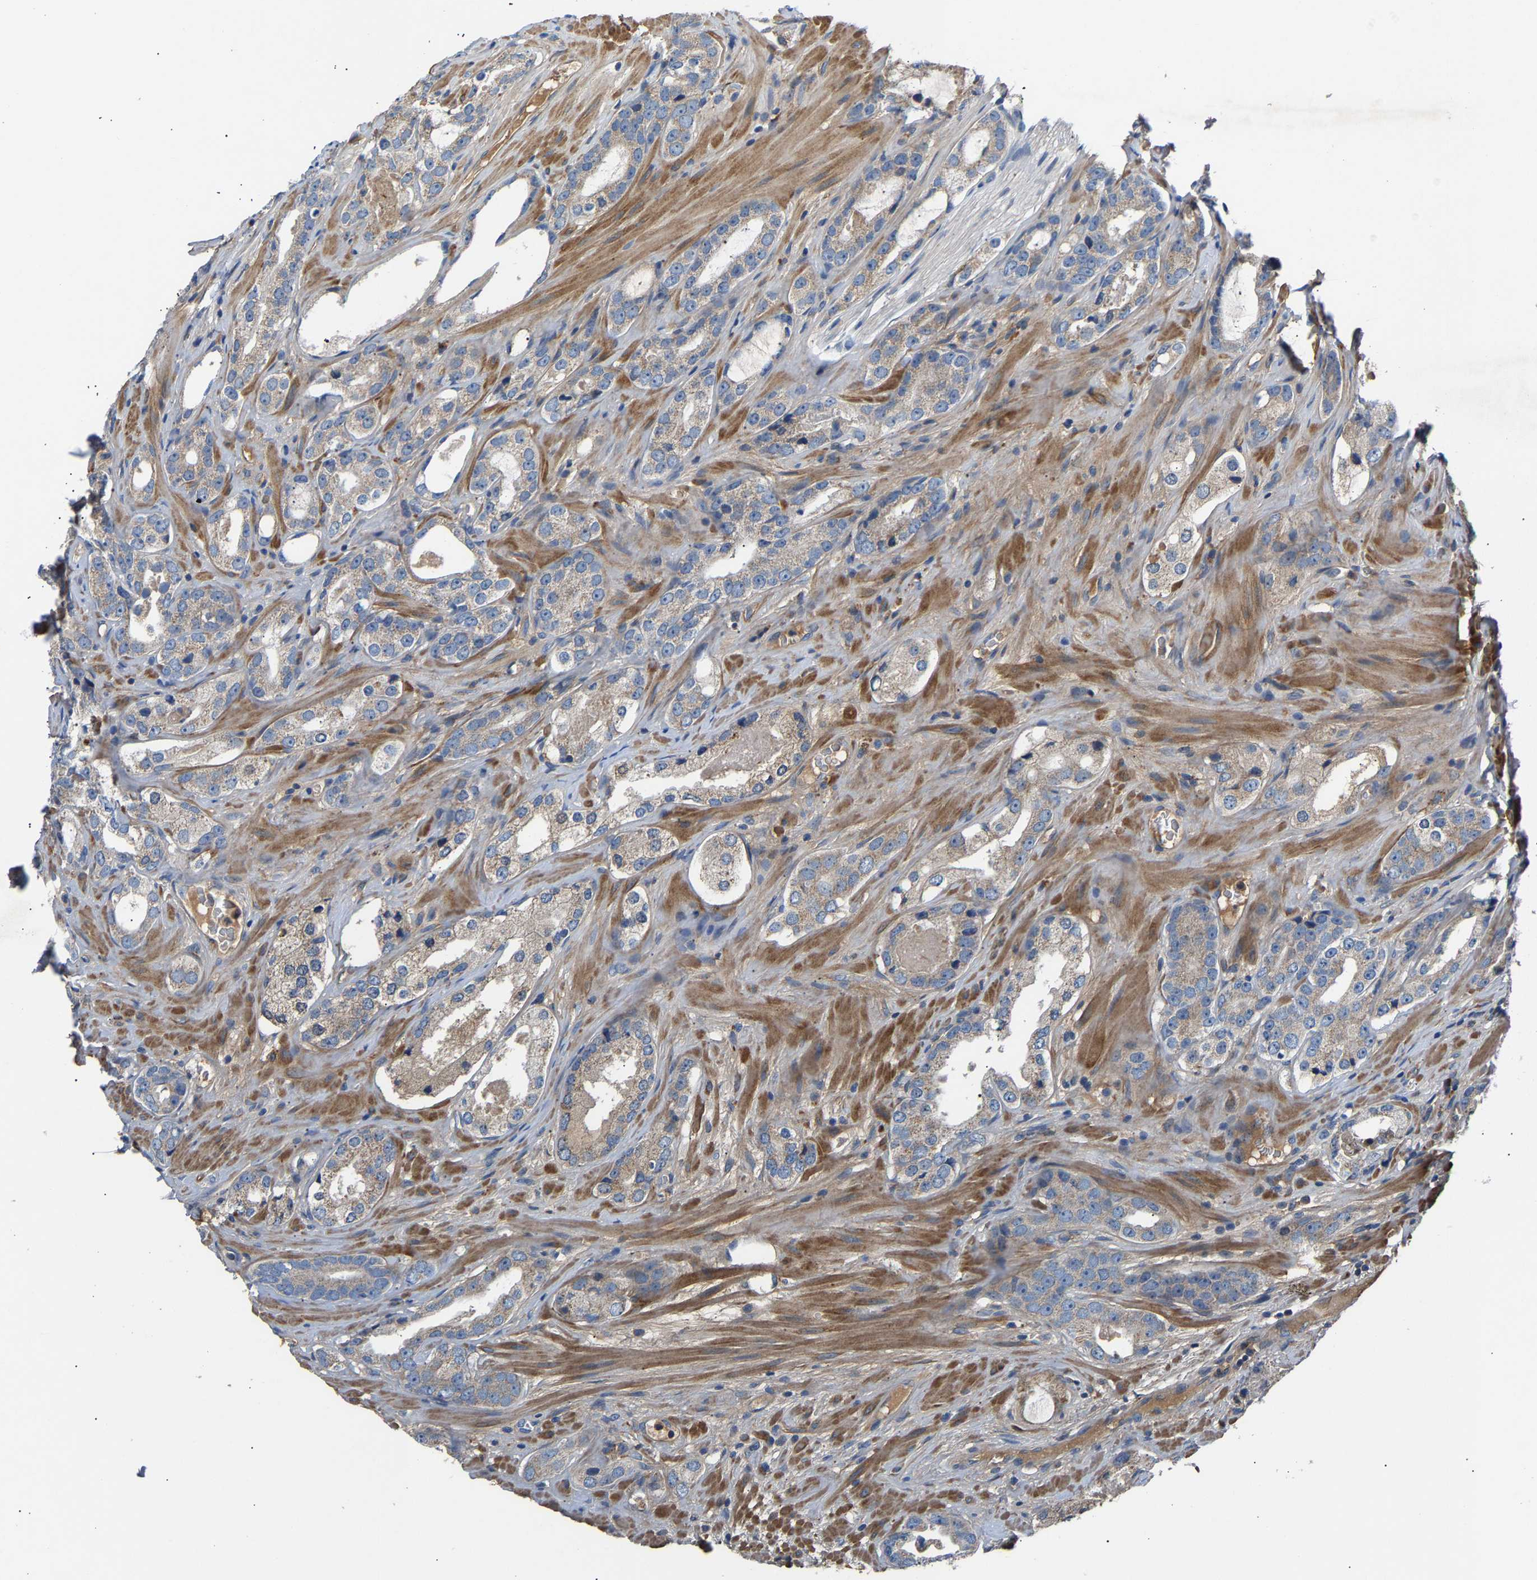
{"staining": {"intensity": "weak", "quantity": "<25%", "location": "cytoplasmic/membranous"}, "tissue": "prostate cancer", "cell_type": "Tumor cells", "image_type": "cancer", "snomed": [{"axis": "morphology", "description": "Adenocarcinoma, High grade"}, {"axis": "topography", "description": "Prostate"}], "caption": "Immunohistochemistry (IHC) micrograph of human high-grade adenocarcinoma (prostate) stained for a protein (brown), which displays no expression in tumor cells.", "gene": "CCDC171", "patient": {"sex": "male", "age": 63}}